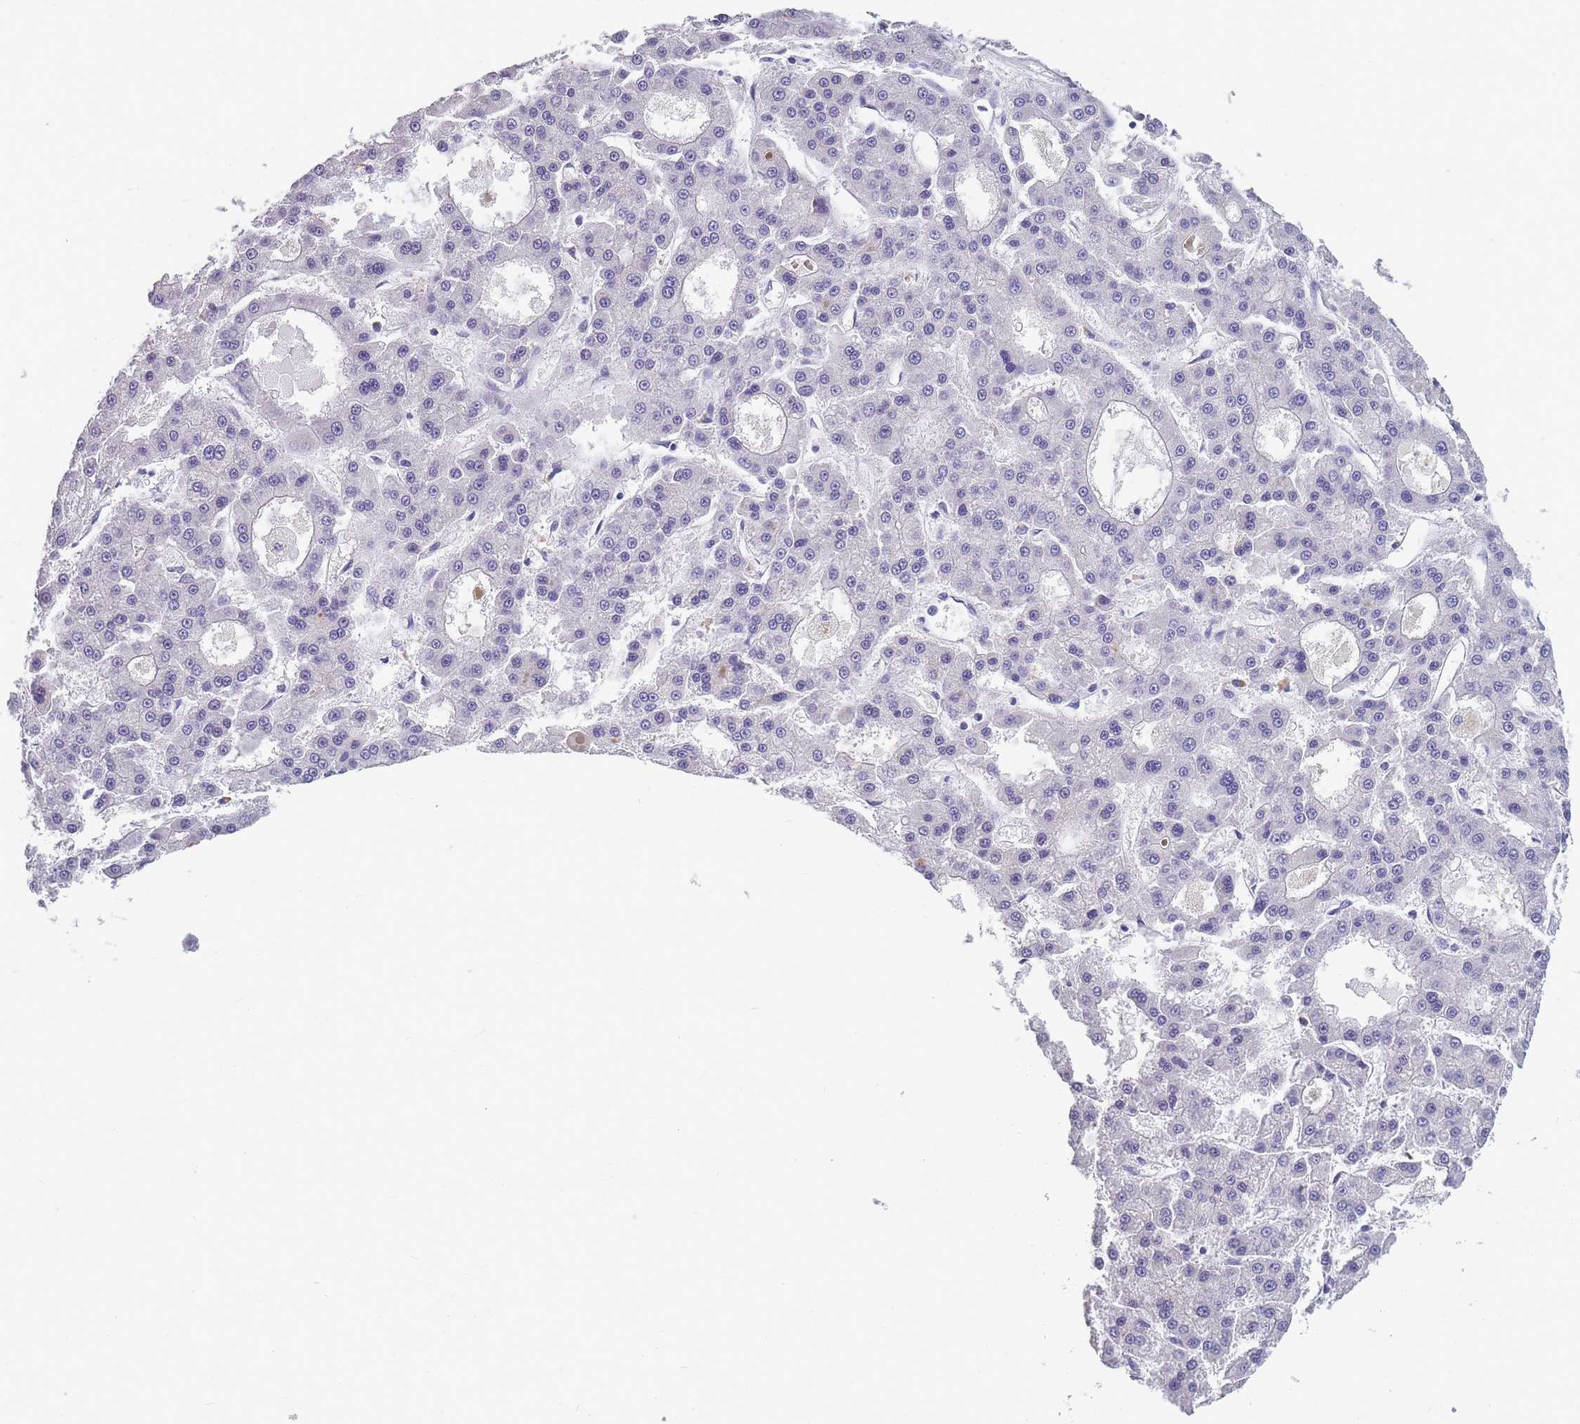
{"staining": {"intensity": "negative", "quantity": "none", "location": "none"}, "tissue": "liver cancer", "cell_type": "Tumor cells", "image_type": "cancer", "snomed": [{"axis": "morphology", "description": "Carcinoma, Hepatocellular, NOS"}, {"axis": "topography", "description": "Liver"}], "caption": "Protein analysis of hepatocellular carcinoma (liver) demonstrates no significant positivity in tumor cells.", "gene": "OR4C5", "patient": {"sex": "male", "age": 70}}